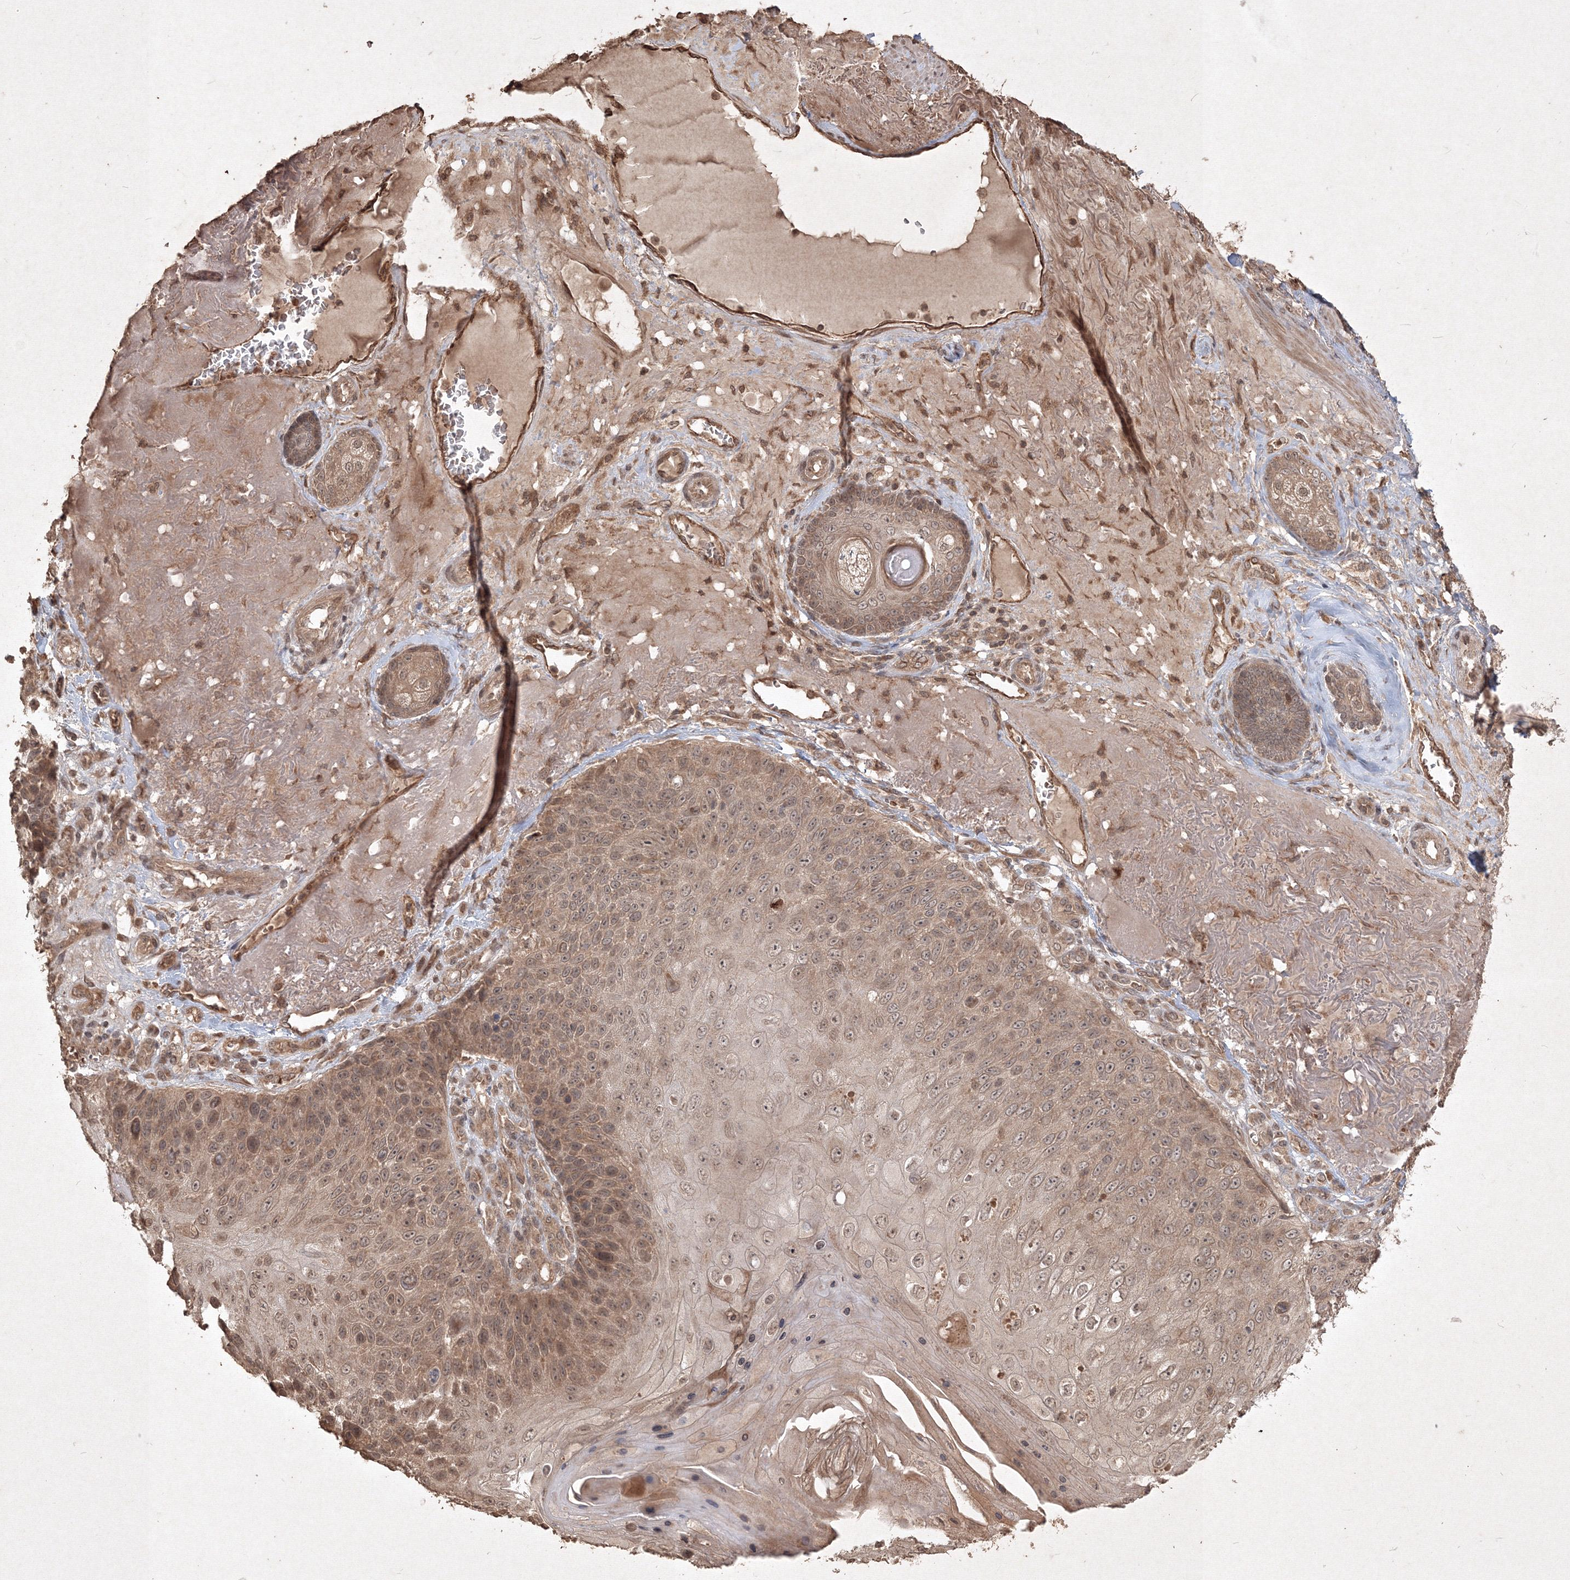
{"staining": {"intensity": "moderate", "quantity": ">75%", "location": "cytoplasmic/membranous,nuclear"}, "tissue": "skin cancer", "cell_type": "Tumor cells", "image_type": "cancer", "snomed": [{"axis": "morphology", "description": "Squamous cell carcinoma, NOS"}, {"axis": "topography", "description": "Skin"}], "caption": "IHC of skin cancer exhibits medium levels of moderate cytoplasmic/membranous and nuclear expression in approximately >75% of tumor cells. The staining was performed using DAB (3,3'-diaminobenzidine) to visualize the protein expression in brown, while the nuclei were stained in blue with hematoxylin (Magnification: 20x).", "gene": "PELI3", "patient": {"sex": "female", "age": 88}}